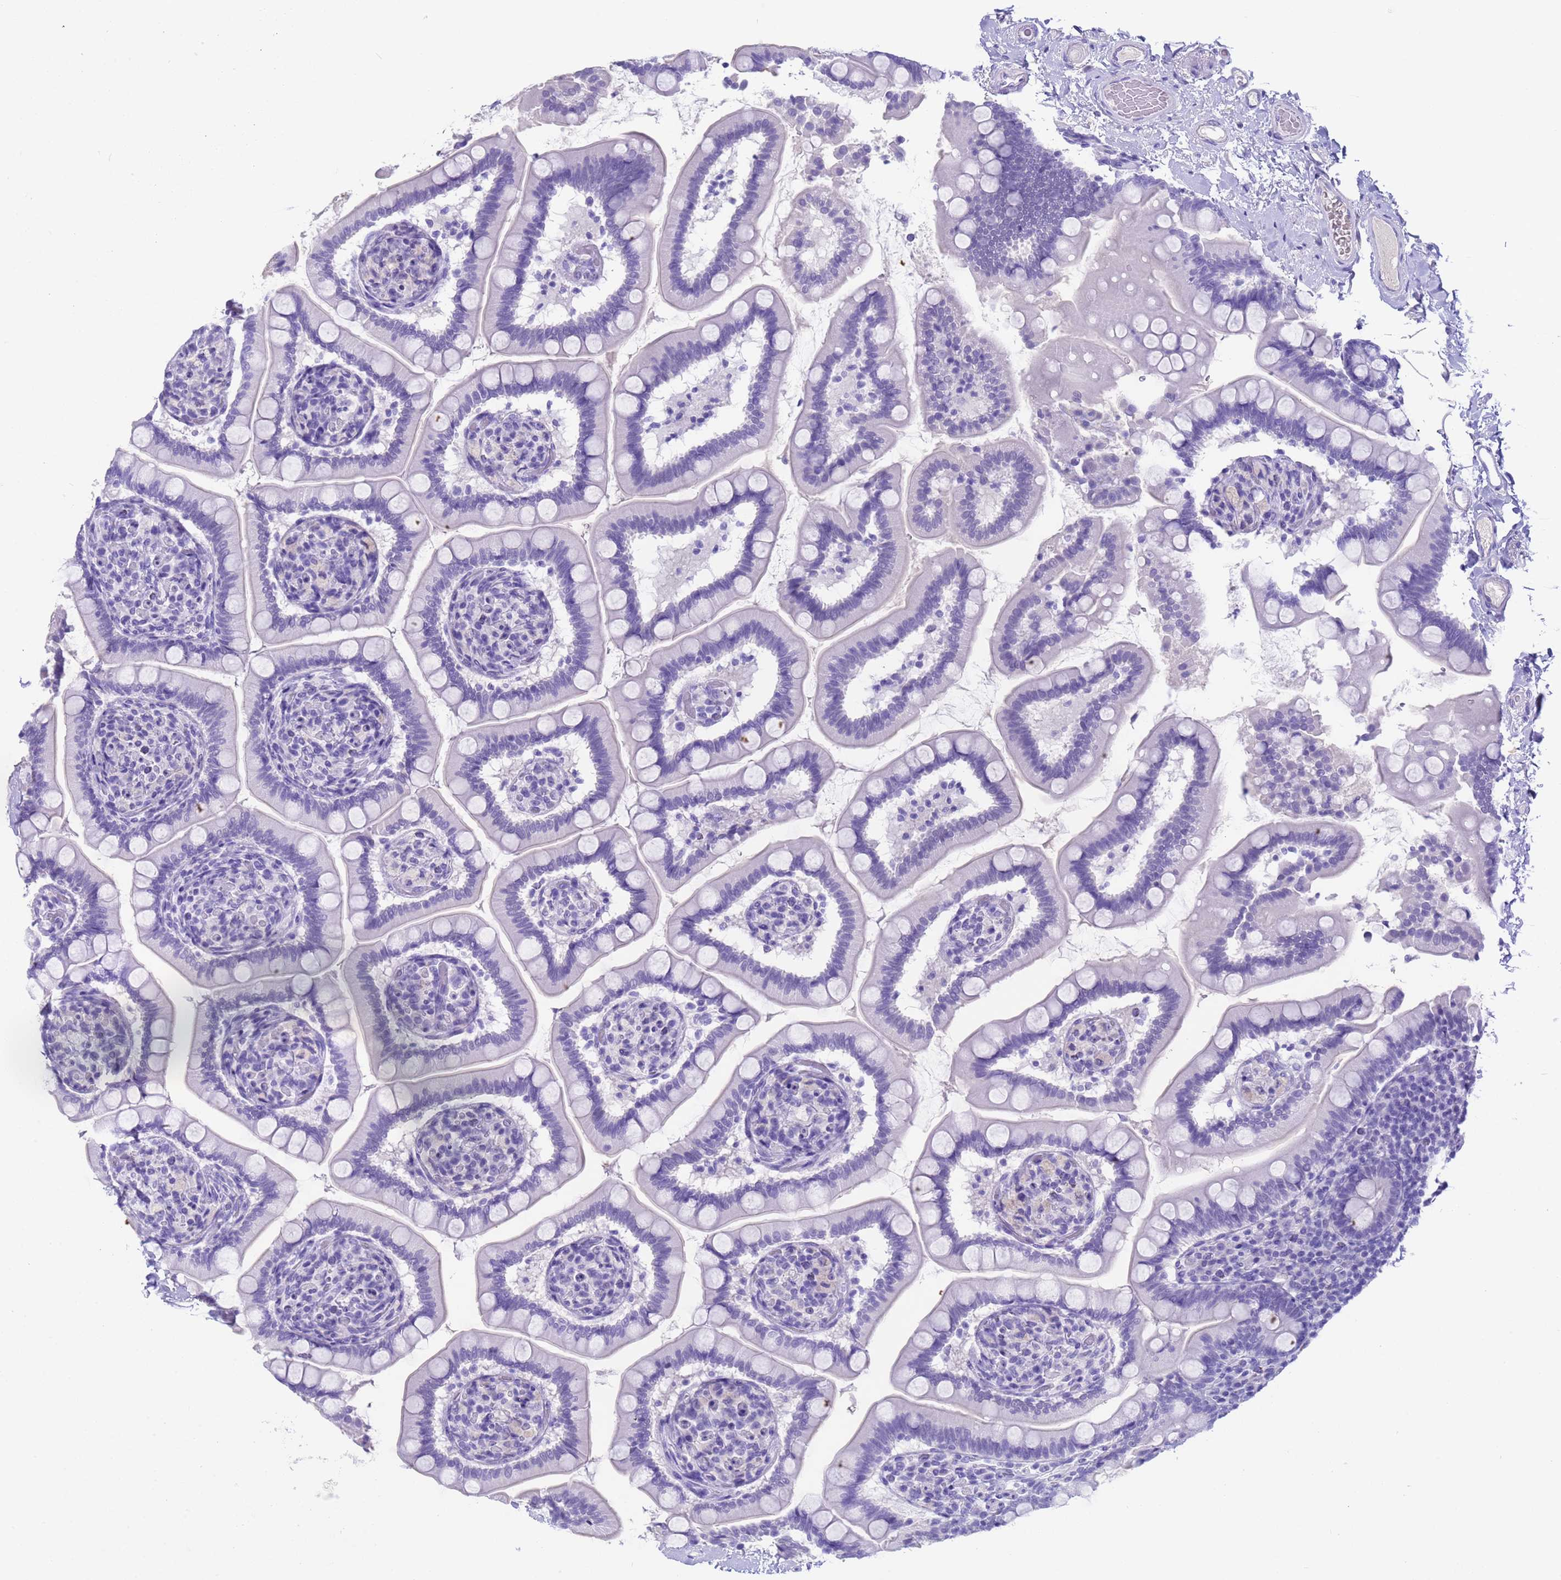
{"staining": {"intensity": "negative", "quantity": "none", "location": "none"}, "tissue": "small intestine", "cell_type": "Glandular cells", "image_type": "normal", "snomed": [{"axis": "morphology", "description": "Normal tissue, NOS"}, {"axis": "topography", "description": "Small intestine"}], "caption": "Small intestine was stained to show a protein in brown. There is no significant staining in glandular cells.", "gene": "CKM", "patient": {"sex": "female", "age": 64}}